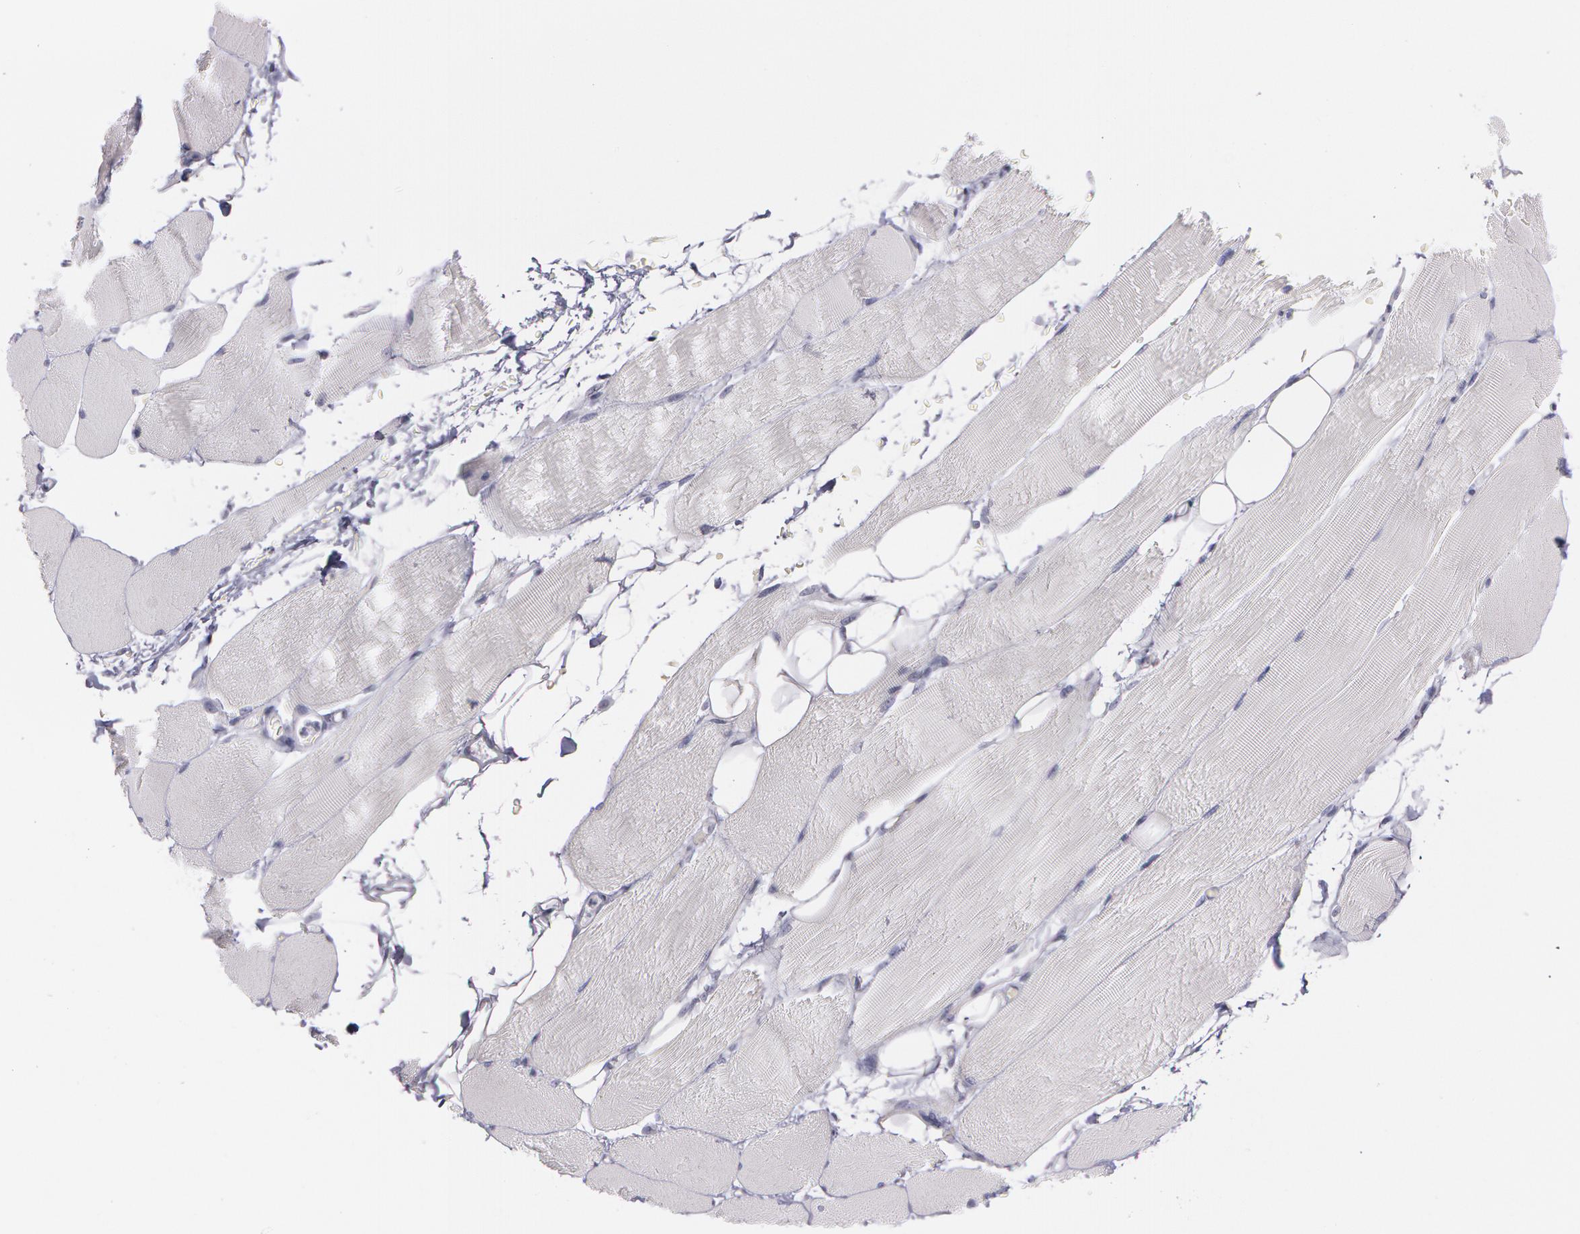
{"staining": {"intensity": "negative", "quantity": "none", "location": "none"}, "tissue": "skeletal muscle", "cell_type": "Myocytes", "image_type": "normal", "snomed": [{"axis": "morphology", "description": "Normal tissue, NOS"}, {"axis": "topography", "description": "Skeletal muscle"}, {"axis": "topography", "description": "Parathyroid gland"}], "caption": "This is a photomicrograph of immunohistochemistry (IHC) staining of benign skeletal muscle, which shows no expression in myocytes. (DAB immunohistochemistry visualized using brightfield microscopy, high magnification).", "gene": "SNCG", "patient": {"sex": "female", "age": 37}}